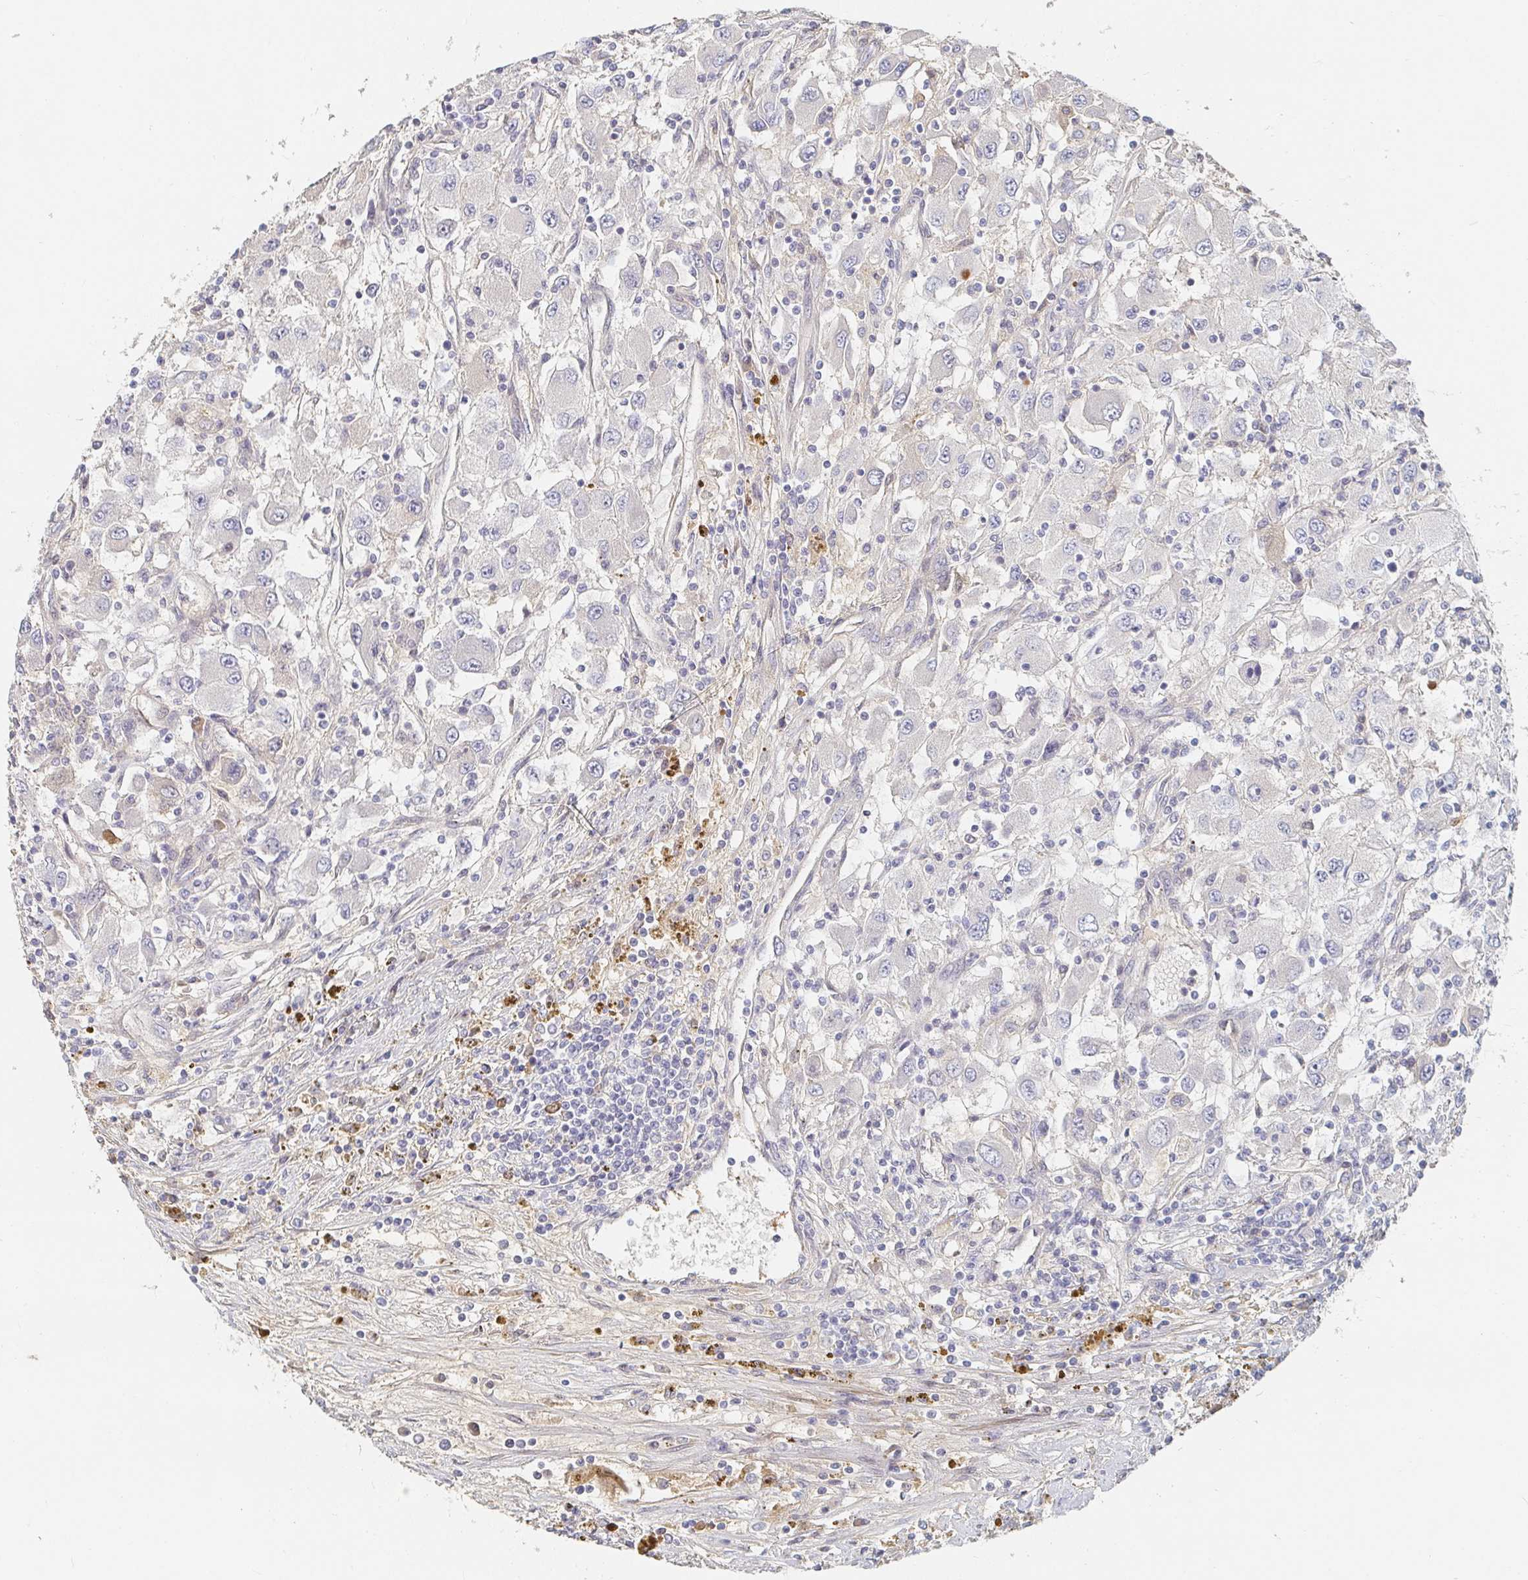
{"staining": {"intensity": "negative", "quantity": "none", "location": "none"}, "tissue": "renal cancer", "cell_type": "Tumor cells", "image_type": "cancer", "snomed": [{"axis": "morphology", "description": "Adenocarcinoma, NOS"}, {"axis": "topography", "description": "Kidney"}], "caption": "Immunohistochemistry photomicrograph of neoplastic tissue: adenocarcinoma (renal) stained with DAB exhibits no significant protein expression in tumor cells. (Brightfield microscopy of DAB immunohistochemistry at high magnification).", "gene": "NME9", "patient": {"sex": "female", "age": 67}}